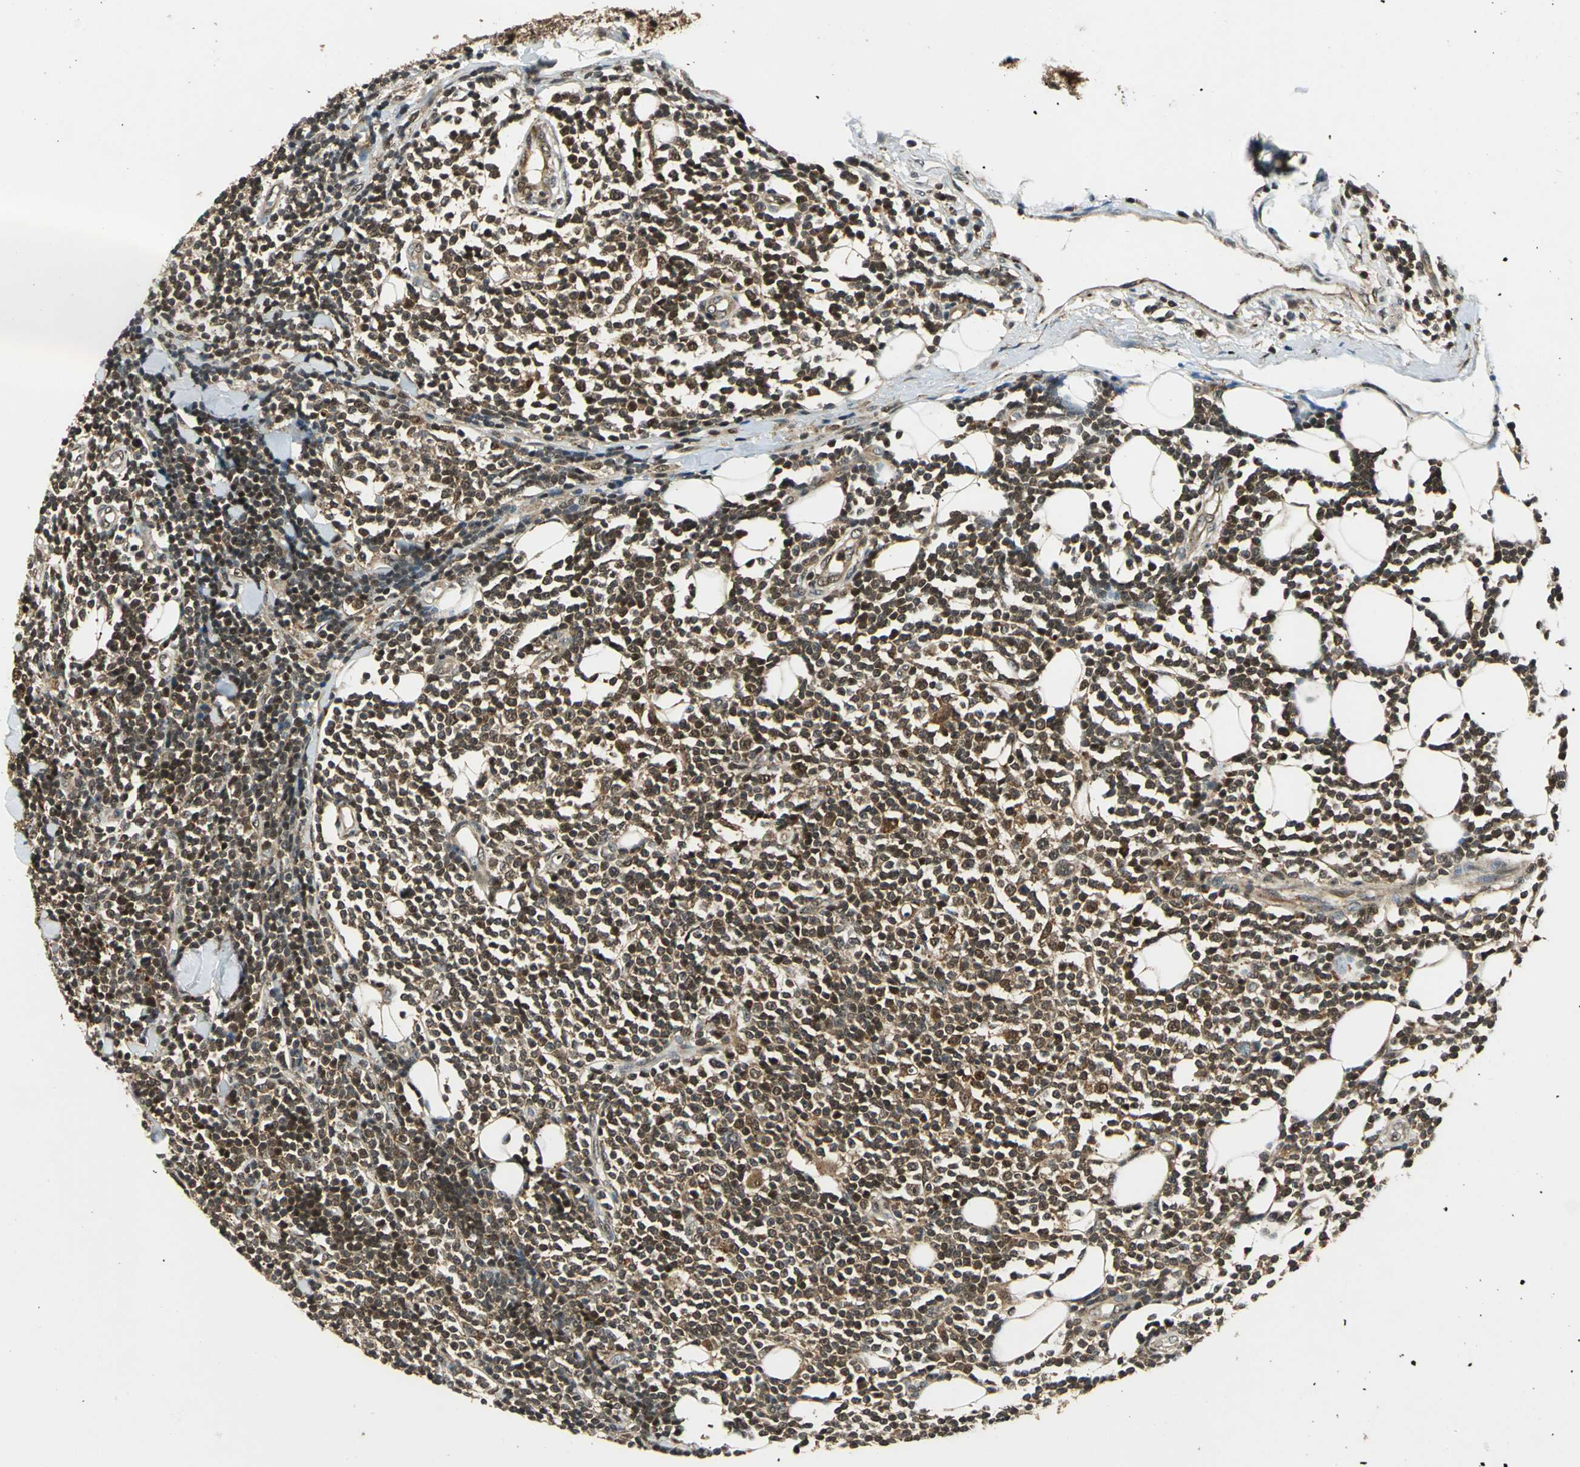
{"staining": {"intensity": "strong", "quantity": ">75%", "location": "cytoplasmic/membranous,nuclear"}, "tissue": "lymphoma", "cell_type": "Tumor cells", "image_type": "cancer", "snomed": [{"axis": "morphology", "description": "Malignant lymphoma, non-Hodgkin's type, Low grade"}, {"axis": "topography", "description": "Soft tissue"}], "caption": "IHC image of malignant lymphoma, non-Hodgkin's type (low-grade) stained for a protein (brown), which shows high levels of strong cytoplasmic/membranous and nuclear positivity in about >75% of tumor cells.", "gene": "PPP1R13L", "patient": {"sex": "male", "age": 92}}